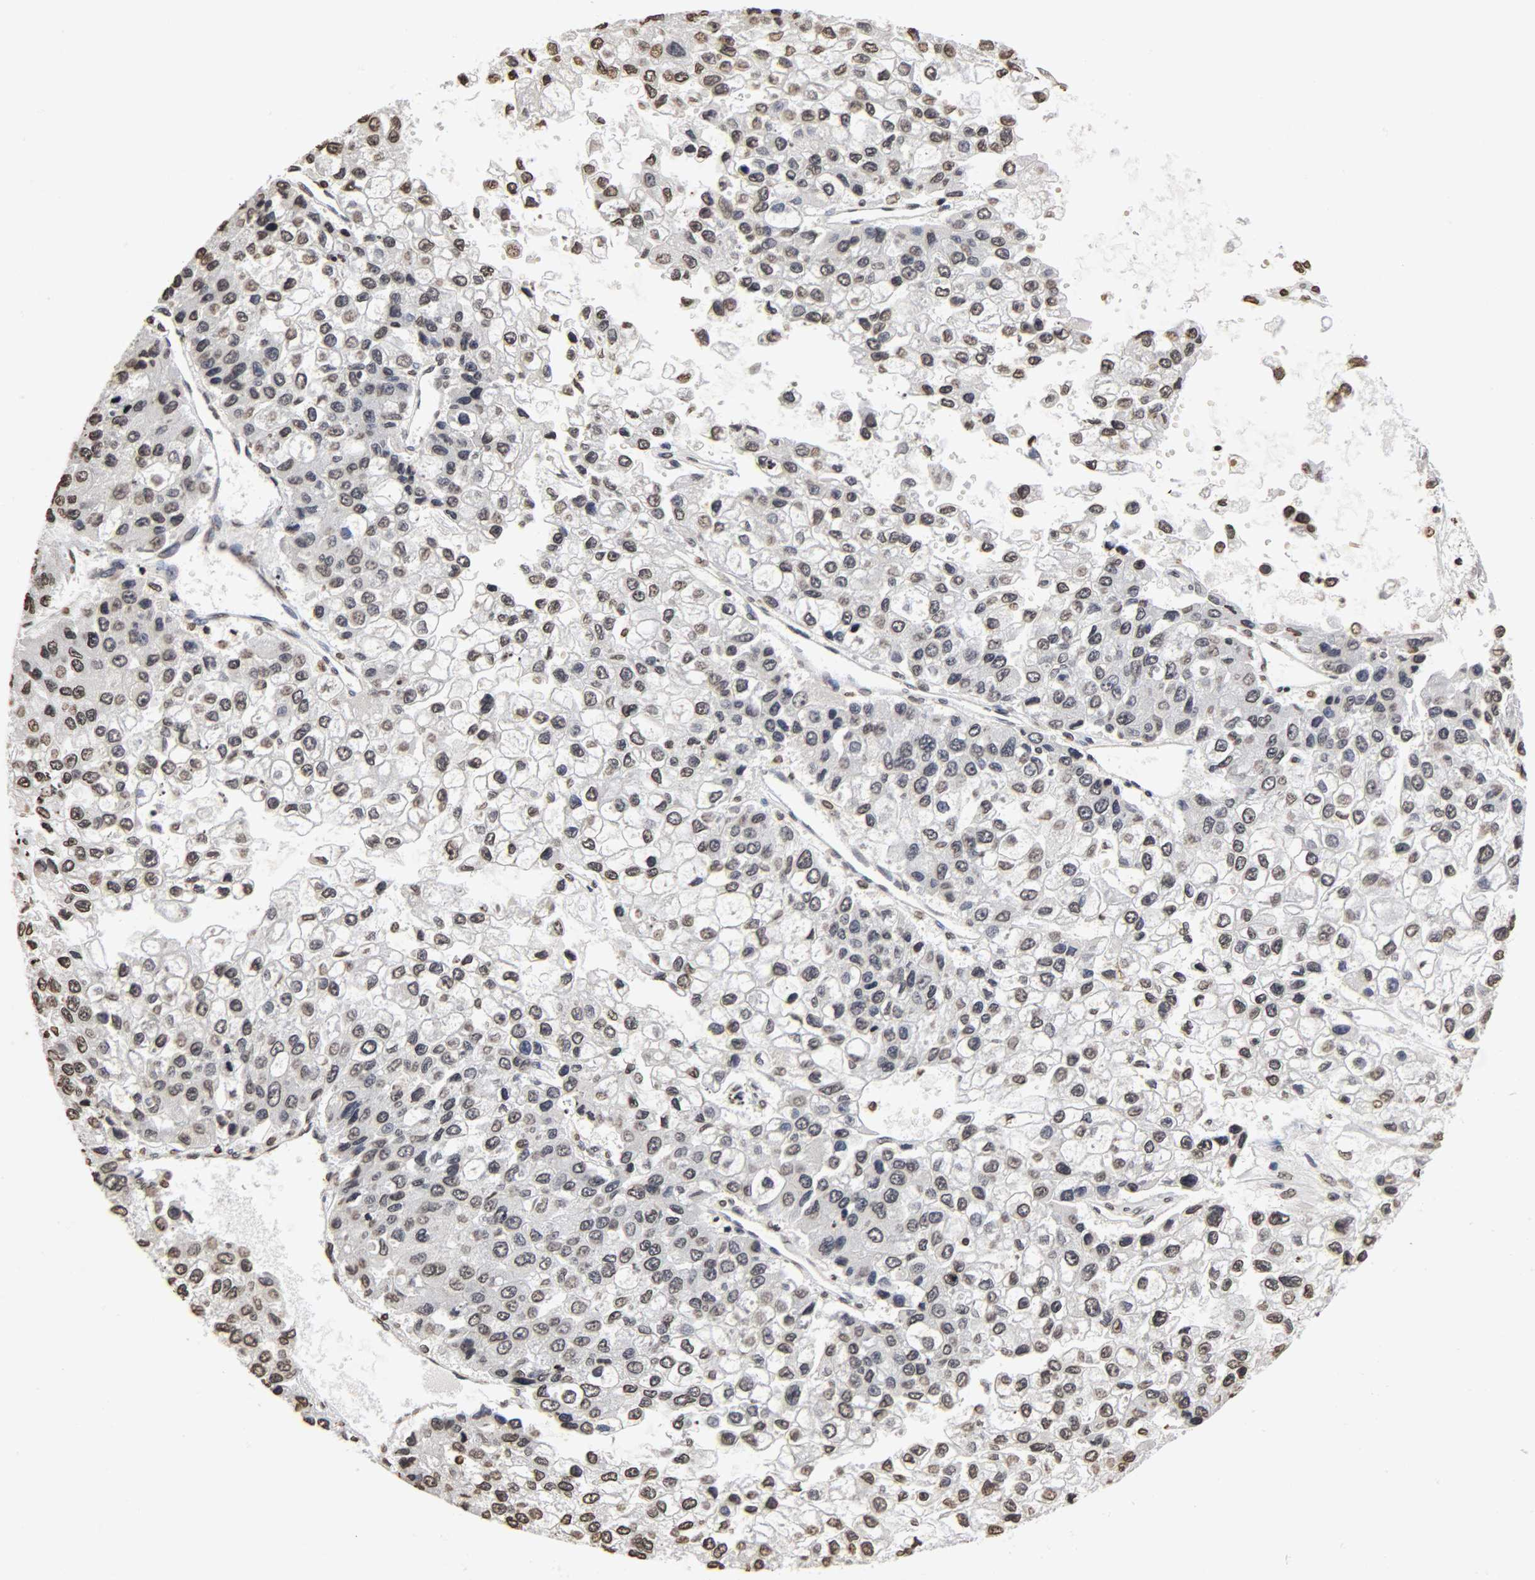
{"staining": {"intensity": "weak", "quantity": "<25%", "location": "nuclear"}, "tissue": "liver cancer", "cell_type": "Tumor cells", "image_type": "cancer", "snomed": [{"axis": "morphology", "description": "Carcinoma, Hepatocellular, NOS"}, {"axis": "topography", "description": "Liver"}], "caption": "Immunohistochemical staining of human liver cancer demonstrates no significant staining in tumor cells. Brightfield microscopy of IHC stained with DAB (3,3'-diaminobenzidine) (brown) and hematoxylin (blue), captured at high magnification.", "gene": "ERCC2", "patient": {"sex": "female", "age": 66}}